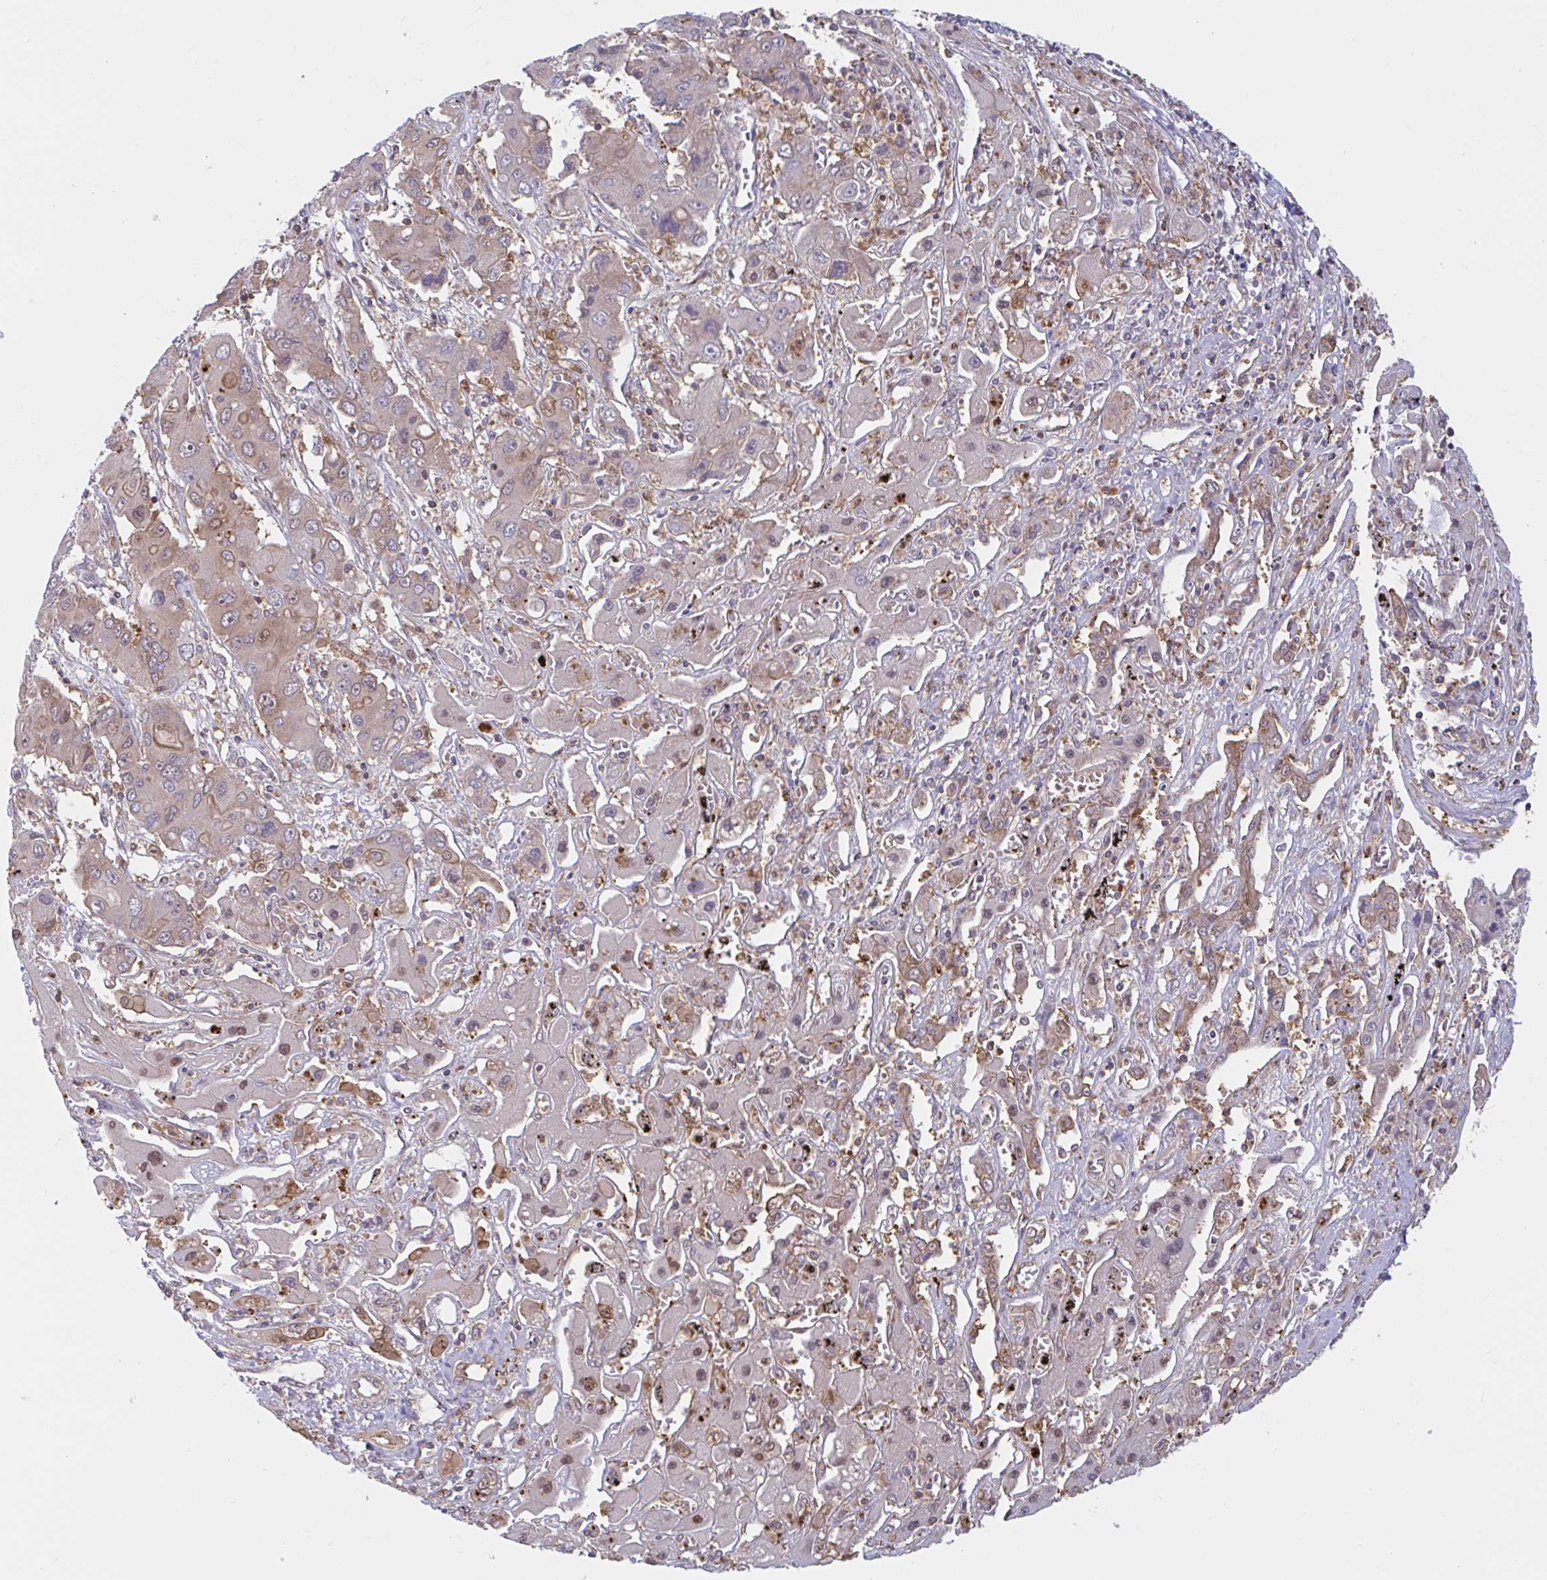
{"staining": {"intensity": "moderate", "quantity": "25%-75%", "location": "cytoplasmic/membranous"}, "tissue": "liver cancer", "cell_type": "Tumor cells", "image_type": "cancer", "snomed": [{"axis": "morphology", "description": "Cholangiocarcinoma"}, {"axis": "topography", "description": "Liver"}], "caption": "A histopathology image showing moderate cytoplasmic/membranous staining in about 25%-75% of tumor cells in liver cholangiocarcinoma, as visualized by brown immunohistochemical staining.", "gene": "LMNTD2", "patient": {"sex": "male", "age": 67}}